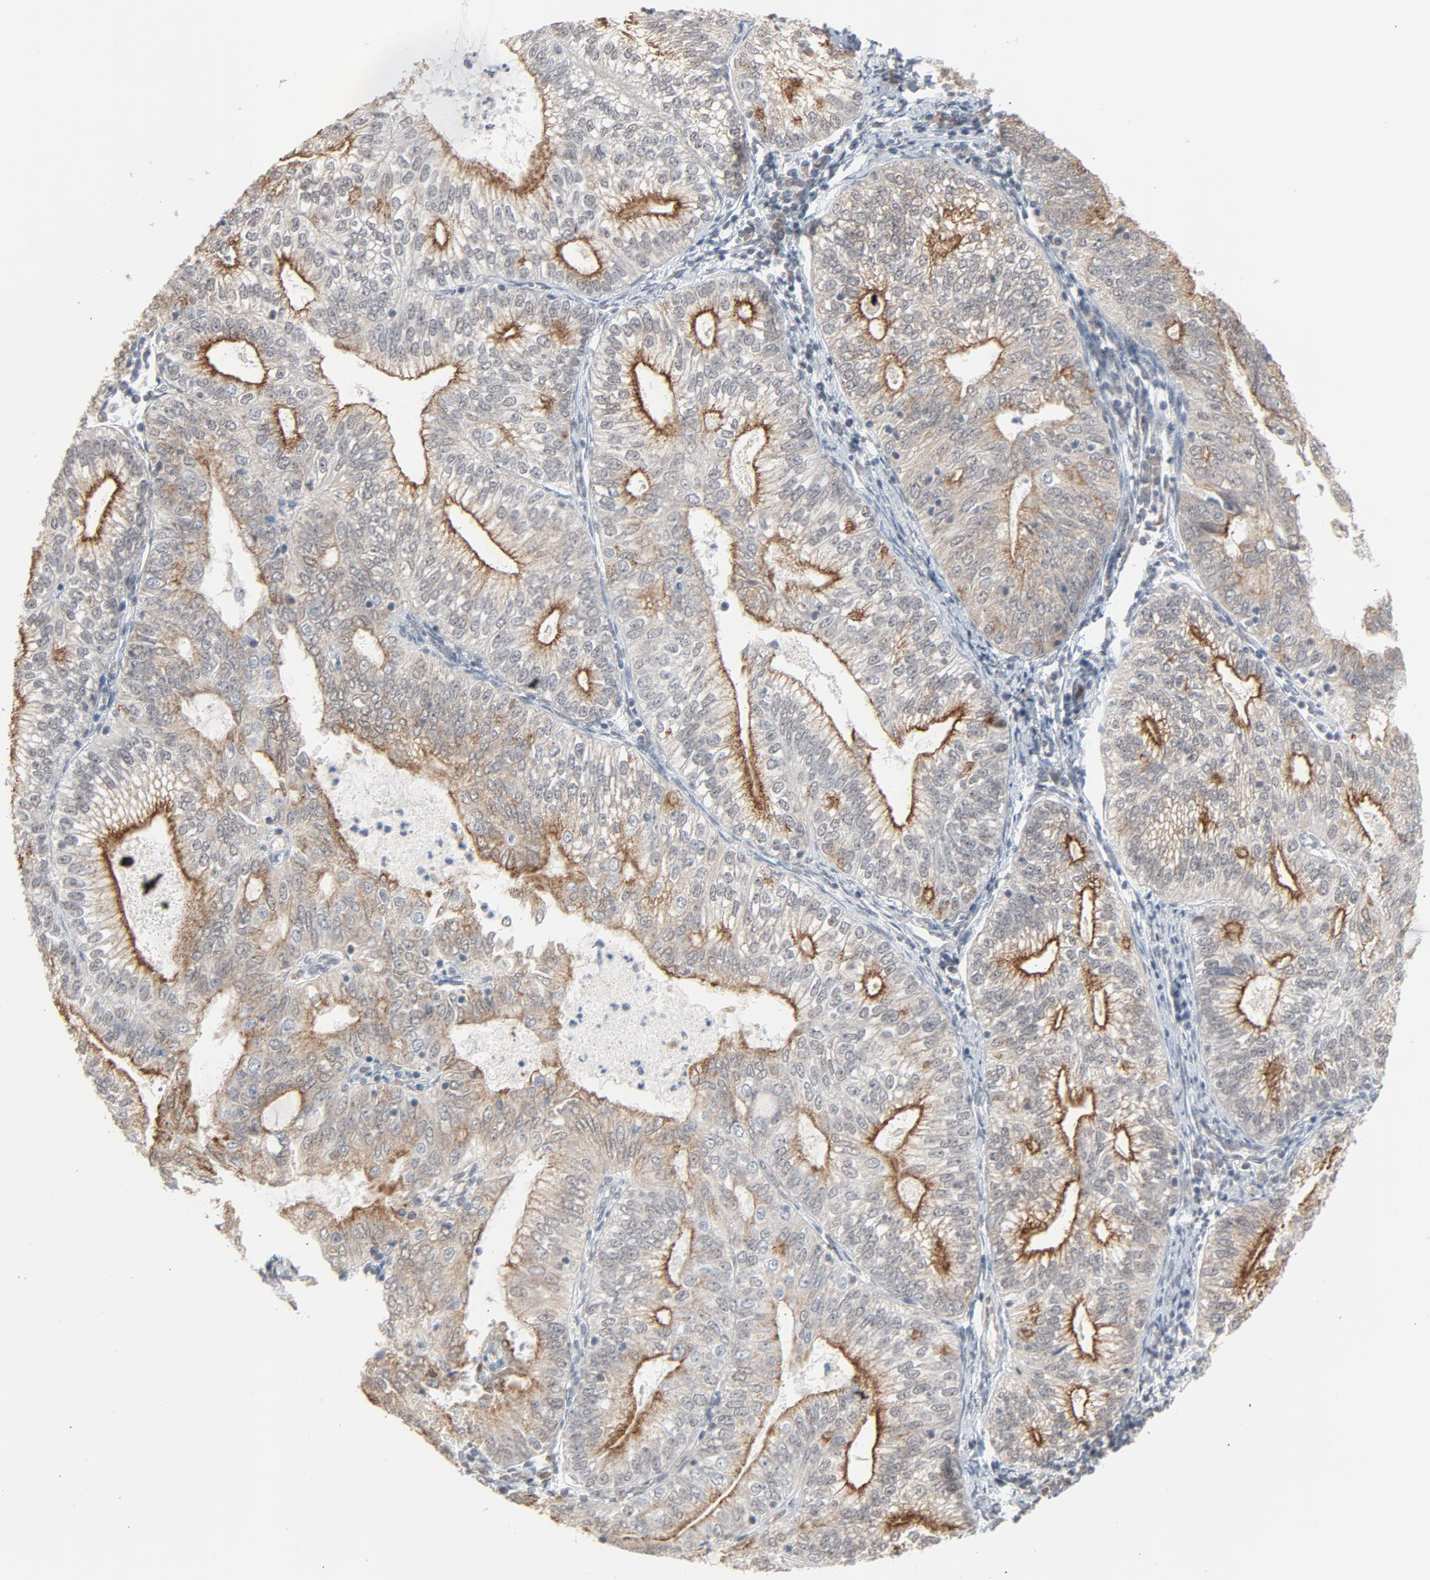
{"staining": {"intensity": "moderate", "quantity": ">75%", "location": "cytoplasmic/membranous"}, "tissue": "endometrial cancer", "cell_type": "Tumor cells", "image_type": "cancer", "snomed": [{"axis": "morphology", "description": "Adenocarcinoma, NOS"}, {"axis": "topography", "description": "Endometrium"}], "caption": "Tumor cells reveal moderate cytoplasmic/membranous positivity in approximately >75% of cells in endometrial cancer.", "gene": "ITPR3", "patient": {"sex": "female", "age": 69}}